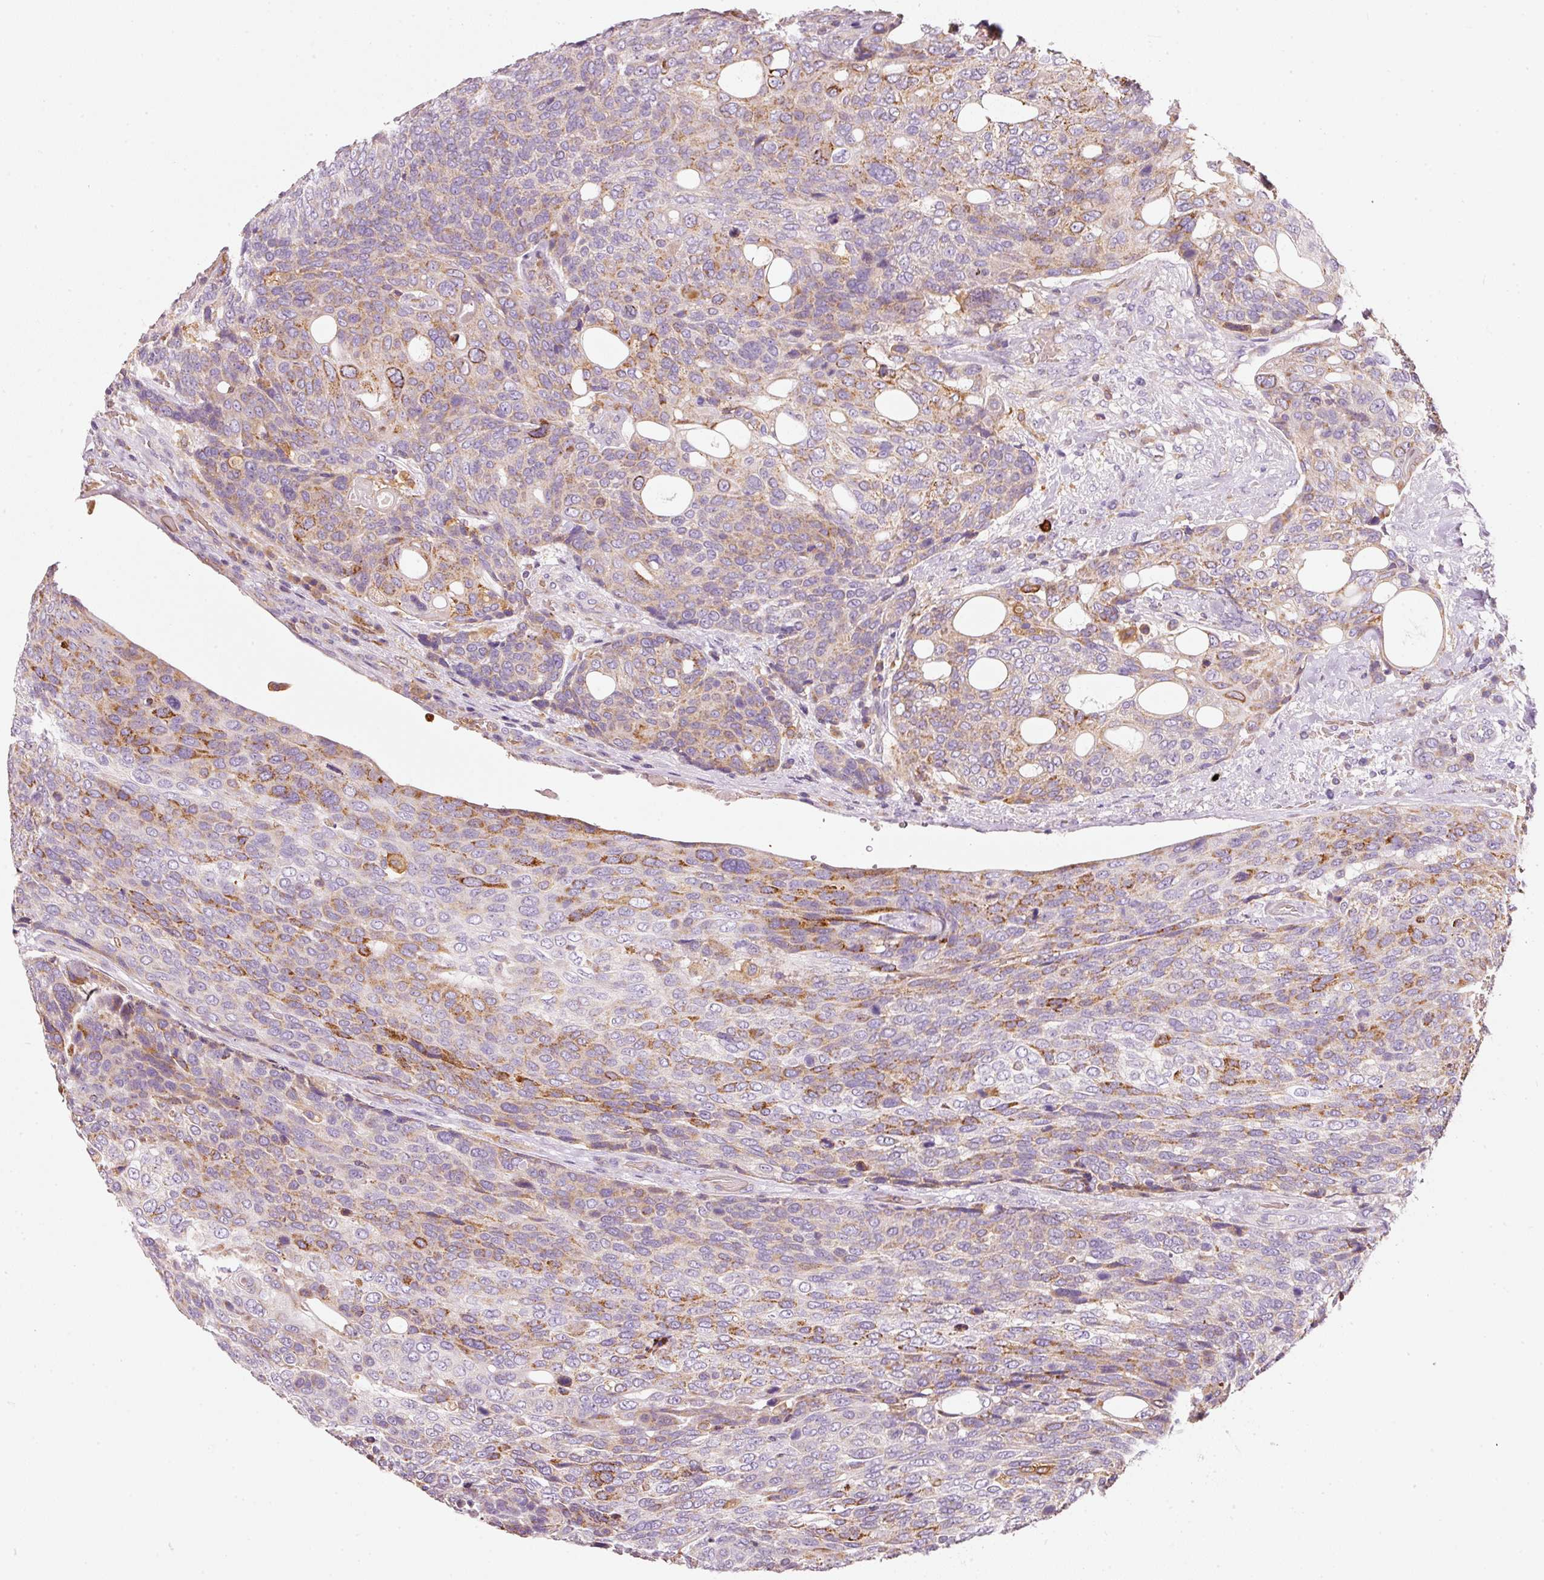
{"staining": {"intensity": "moderate", "quantity": "25%-75%", "location": "cytoplasmic/membranous"}, "tissue": "urothelial cancer", "cell_type": "Tumor cells", "image_type": "cancer", "snomed": [{"axis": "morphology", "description": "Urothelial carcinoma, High grade"}, {"axis": "topography", "description": "Urinary bladder"}], "caption": "Moderate cytoplasmic/membranous positivity for a protein is appreciated in about 25%-75% of tumor cells of urothelial cancer using IHC.", "gene": "IQGAP2", "patient": {"sex": "female", "age": 70}}